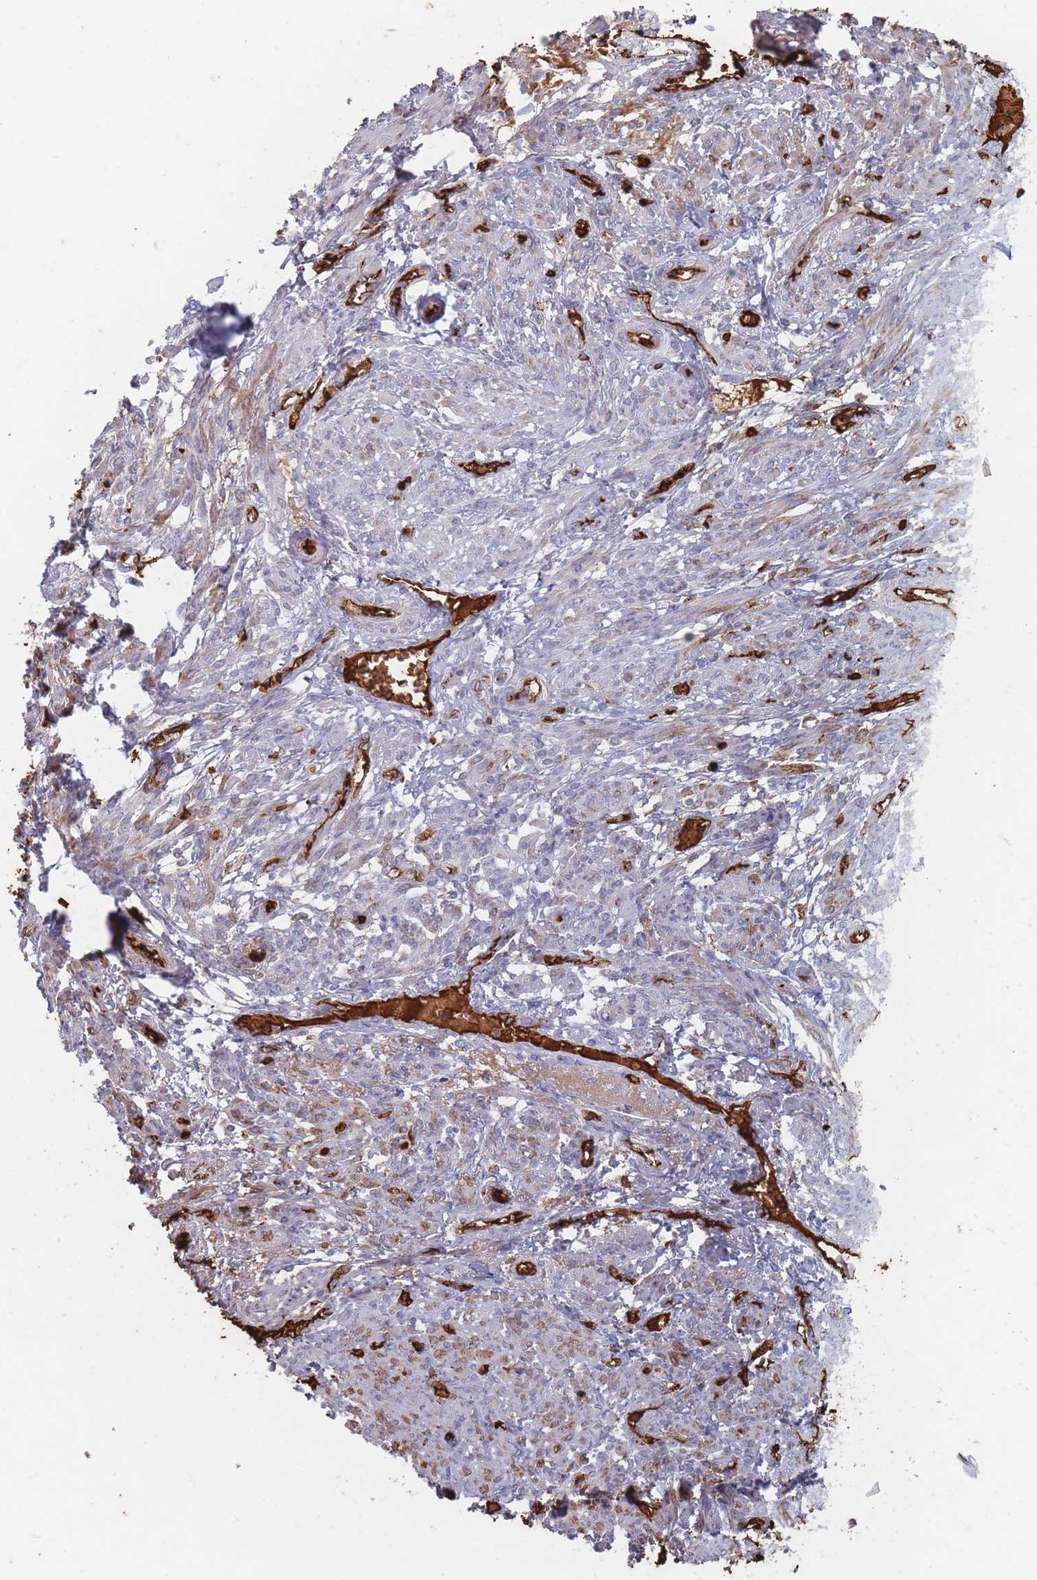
{"staining": {"intensity": "weak", "quantity": "<25%", "location": "cytoplasmic/membranous"}, "tissue": "smooth muscle", "cell_type": "Smooth muscle cells", "image_type": "normal", "snomed": [{"axis": "morphology", "description": "Normal tissue, NOS"}, {"axis": "topography", "description": "Smooth muscle"}], "caption": "Immunohistochemistry (IHC) image of unremarkable smooth muscle: smooth muscle stained with DAB (3,3'-diaminobenzidine) displays no significant protein positivity in smooth muscle cells.", "gene": "SLC2A6", "patient": {"sex": "female", "age": 39}}